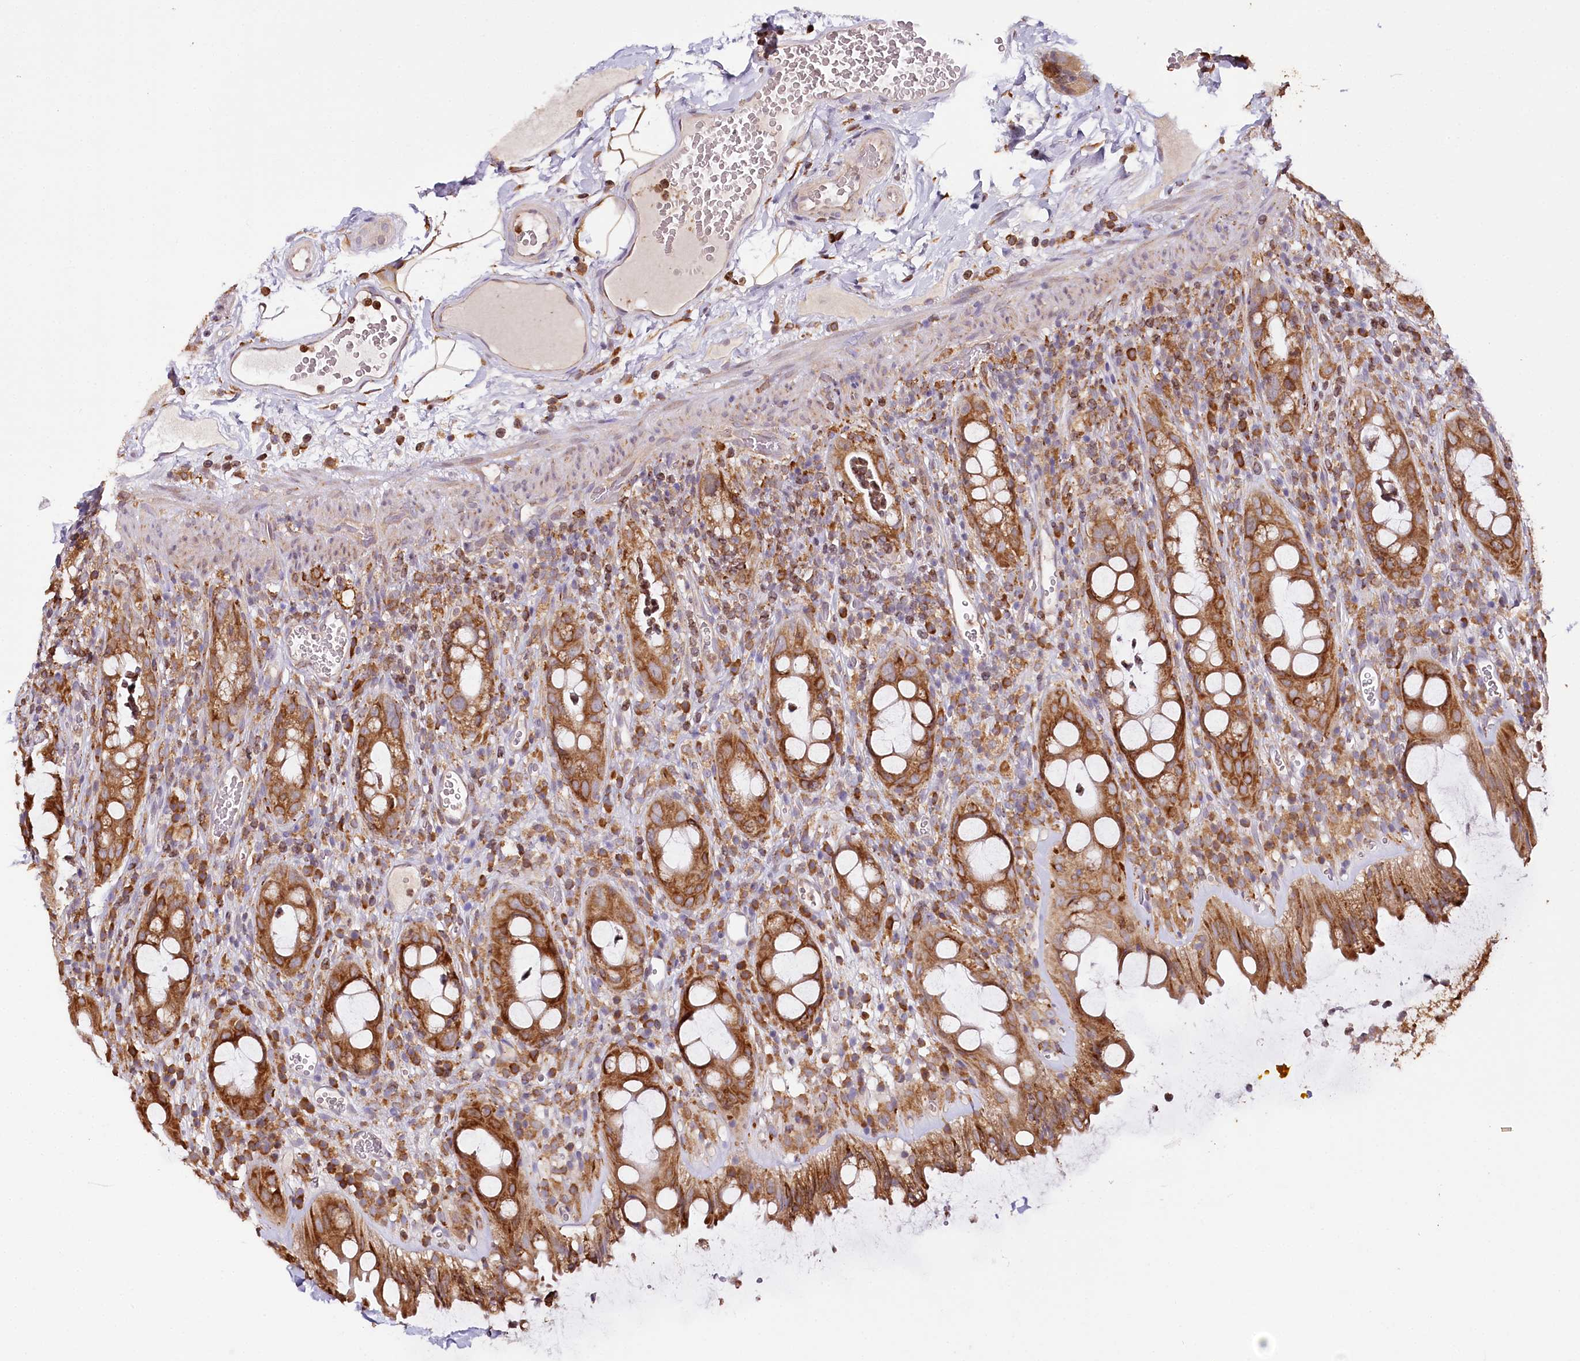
{"staining": {"intensity": "strong", "quantity": ">75%", "location": "cytoplasmic/membranous"}, "tissue": "rectum", "cell_type": "Glandular cells", "image_type": "normal", "snomed": [{"axis": "morphology", "description": "Normal tissue, NOS"}, {"axis": "topography", "description": "Rectum"}], "caption": "Brown immunohistochemical staining in benign human rectum reveals strong cytoplasmic/membranous staining in approximately >75% of glandular cells. (Stains: DAB (3,3'-diaminobenzidine) in brown, nuclei in blue, Microscopy: brightfield microscopy at high magnification).", "gene": "VEGFA", "patient": {"sex": "female", "age": 57}}